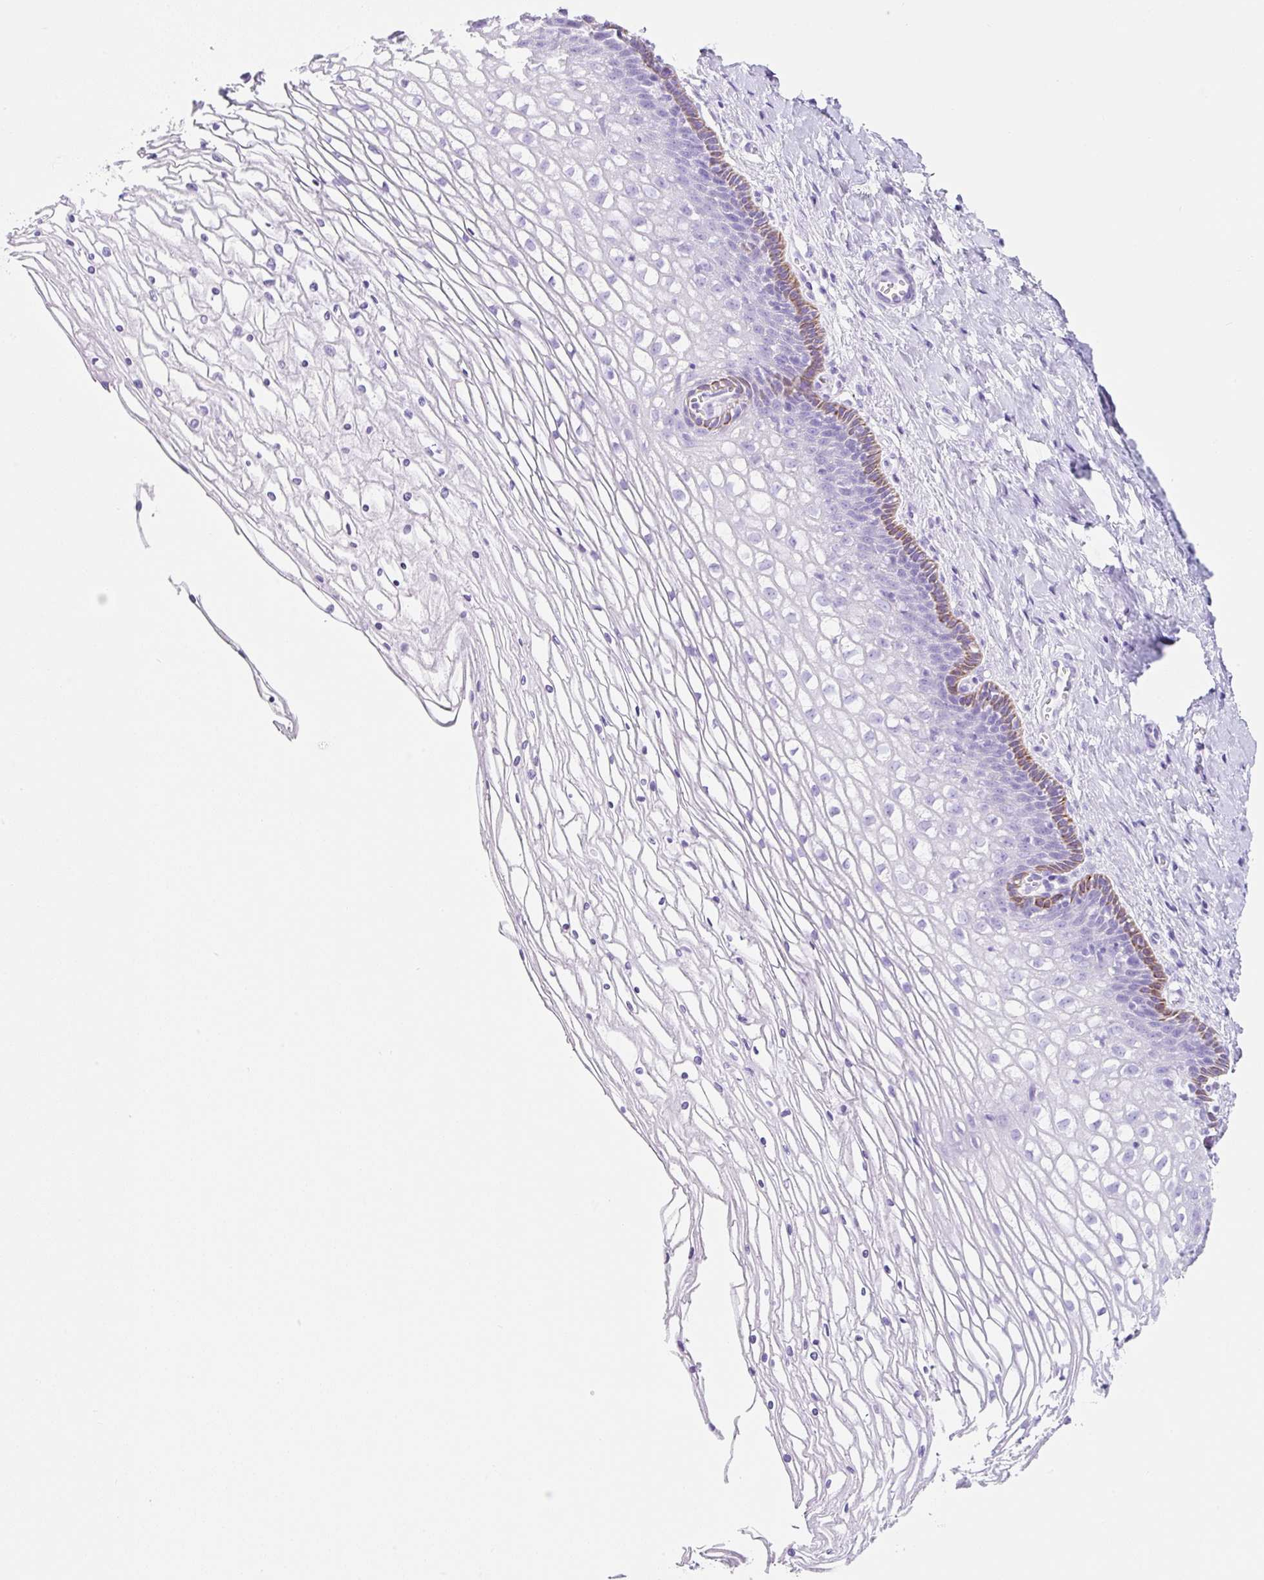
{"staining": {"intensity": "moderate", "quantity": "<25%", "location": "cytoplasmic/membranous"}, "tissue": "cervix", "cell_type": "Glandular cells", "image_type": "normal", "snomed": [{"axis": "morphology", "description": "Normal tissue, NOS"}, {"axis": "topography", "description": "Cervix"}], "caption": "This is an image of immunohistochemistry (IHC) staining of normal cervix, which shows moderate positivity in the cytoplasmic/membranous of glandular cells.", "gene": "CLDND2", "patient": {"sex": "female", "age": 36}}